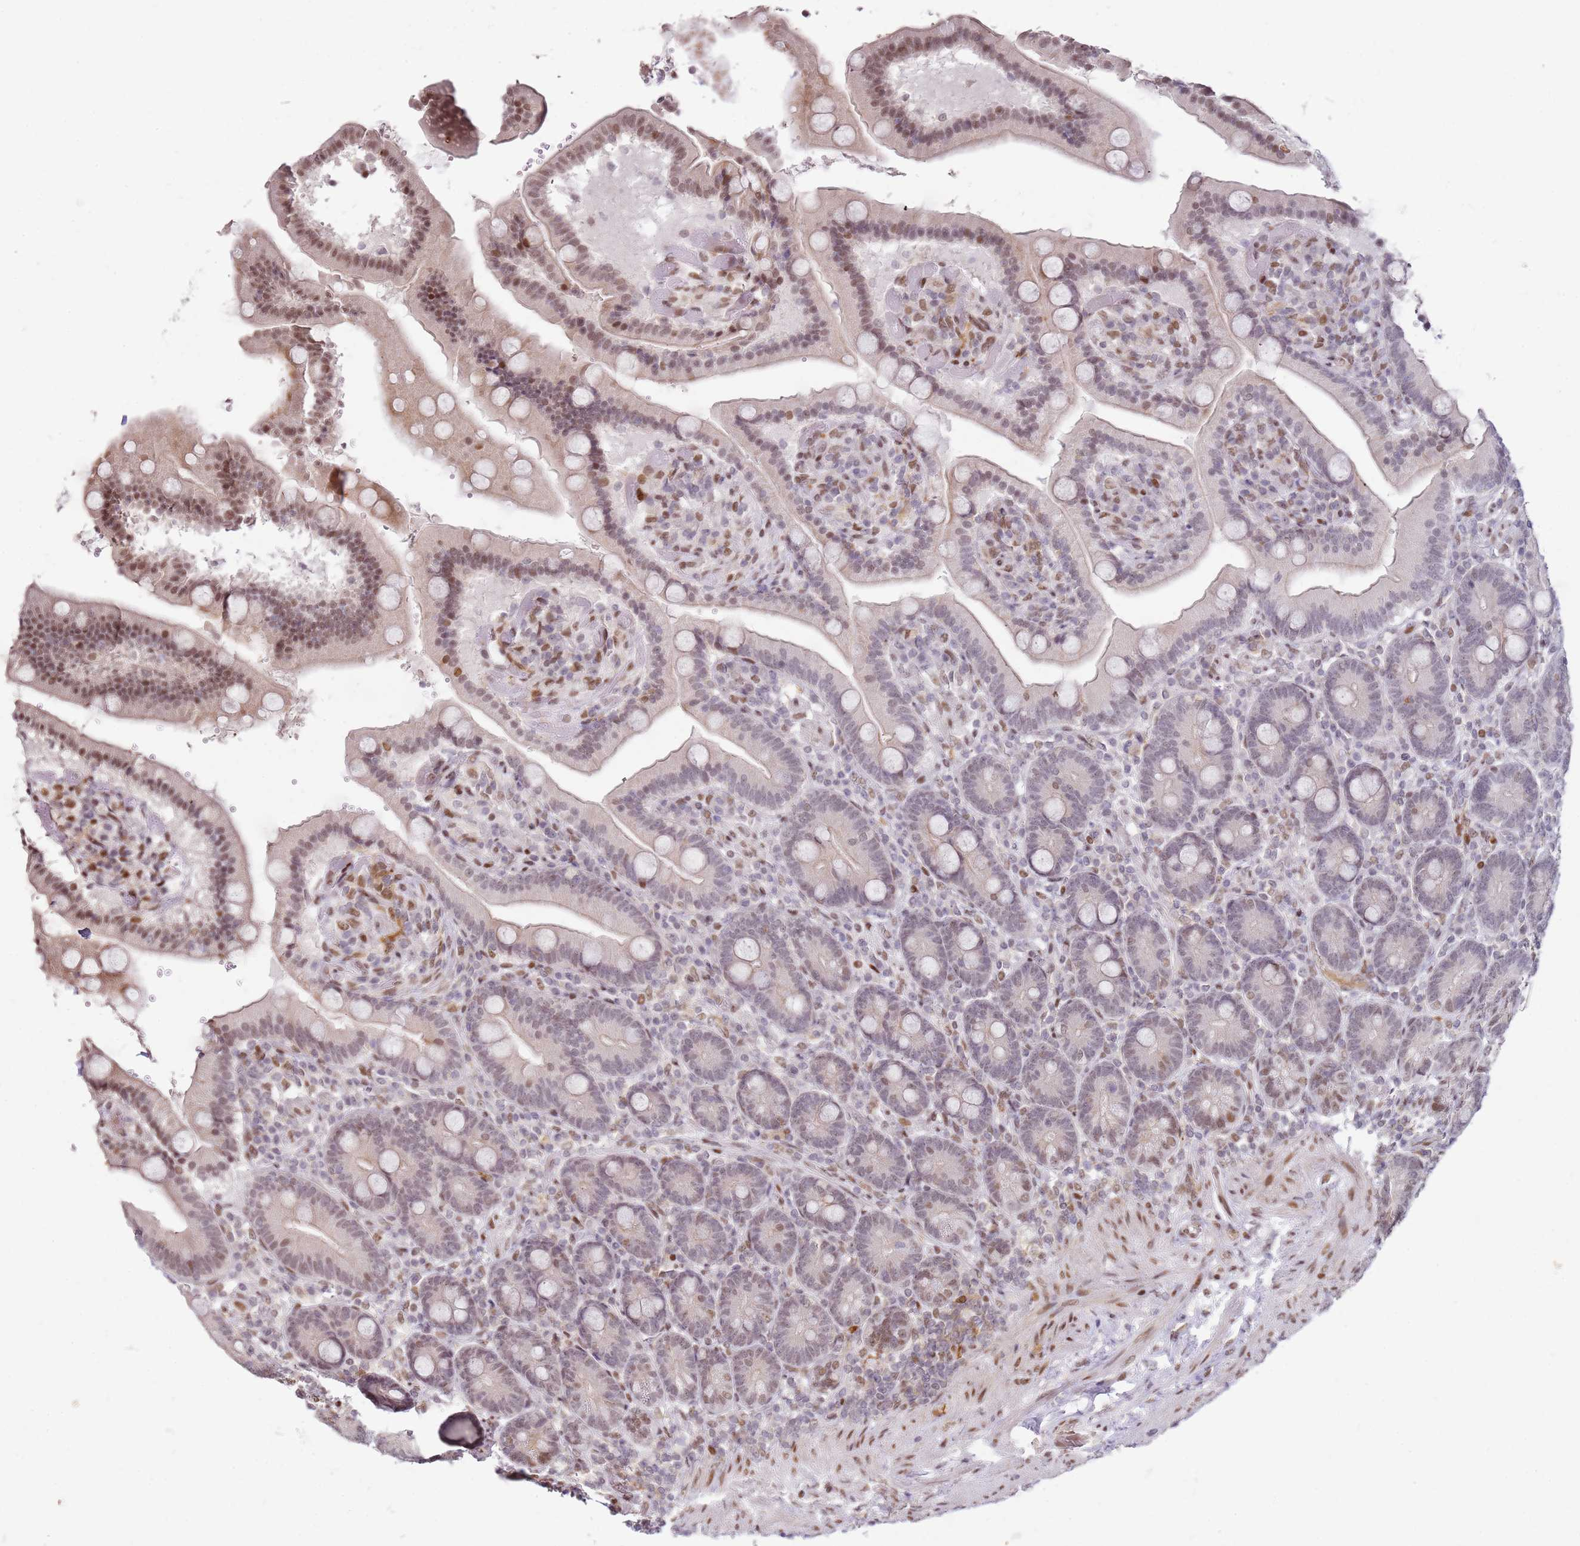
{"staining": {"intensity": "moderate", "quantity": "25%-75%", "location": "nuclear"}, "tissue": "duodenum", "cell_type": "Glandular cells", "image_type": "normal", "snomed": [{"axis": "morphology", "description": "Normal tissue, NOS"}, {"axis": "topography", "description": "Duodenum"}], "caption": "Protein analysis of benign duodenum shows moderate nuclear positivity in approximately 25%-75% of glandular cells. The staining was performed using DAB, with brown indicating positive protein expression. Nuclei are stained blue with hematoxylin.", "gene": "PHC2", "patient": {"sex": "female", "age": 62}}